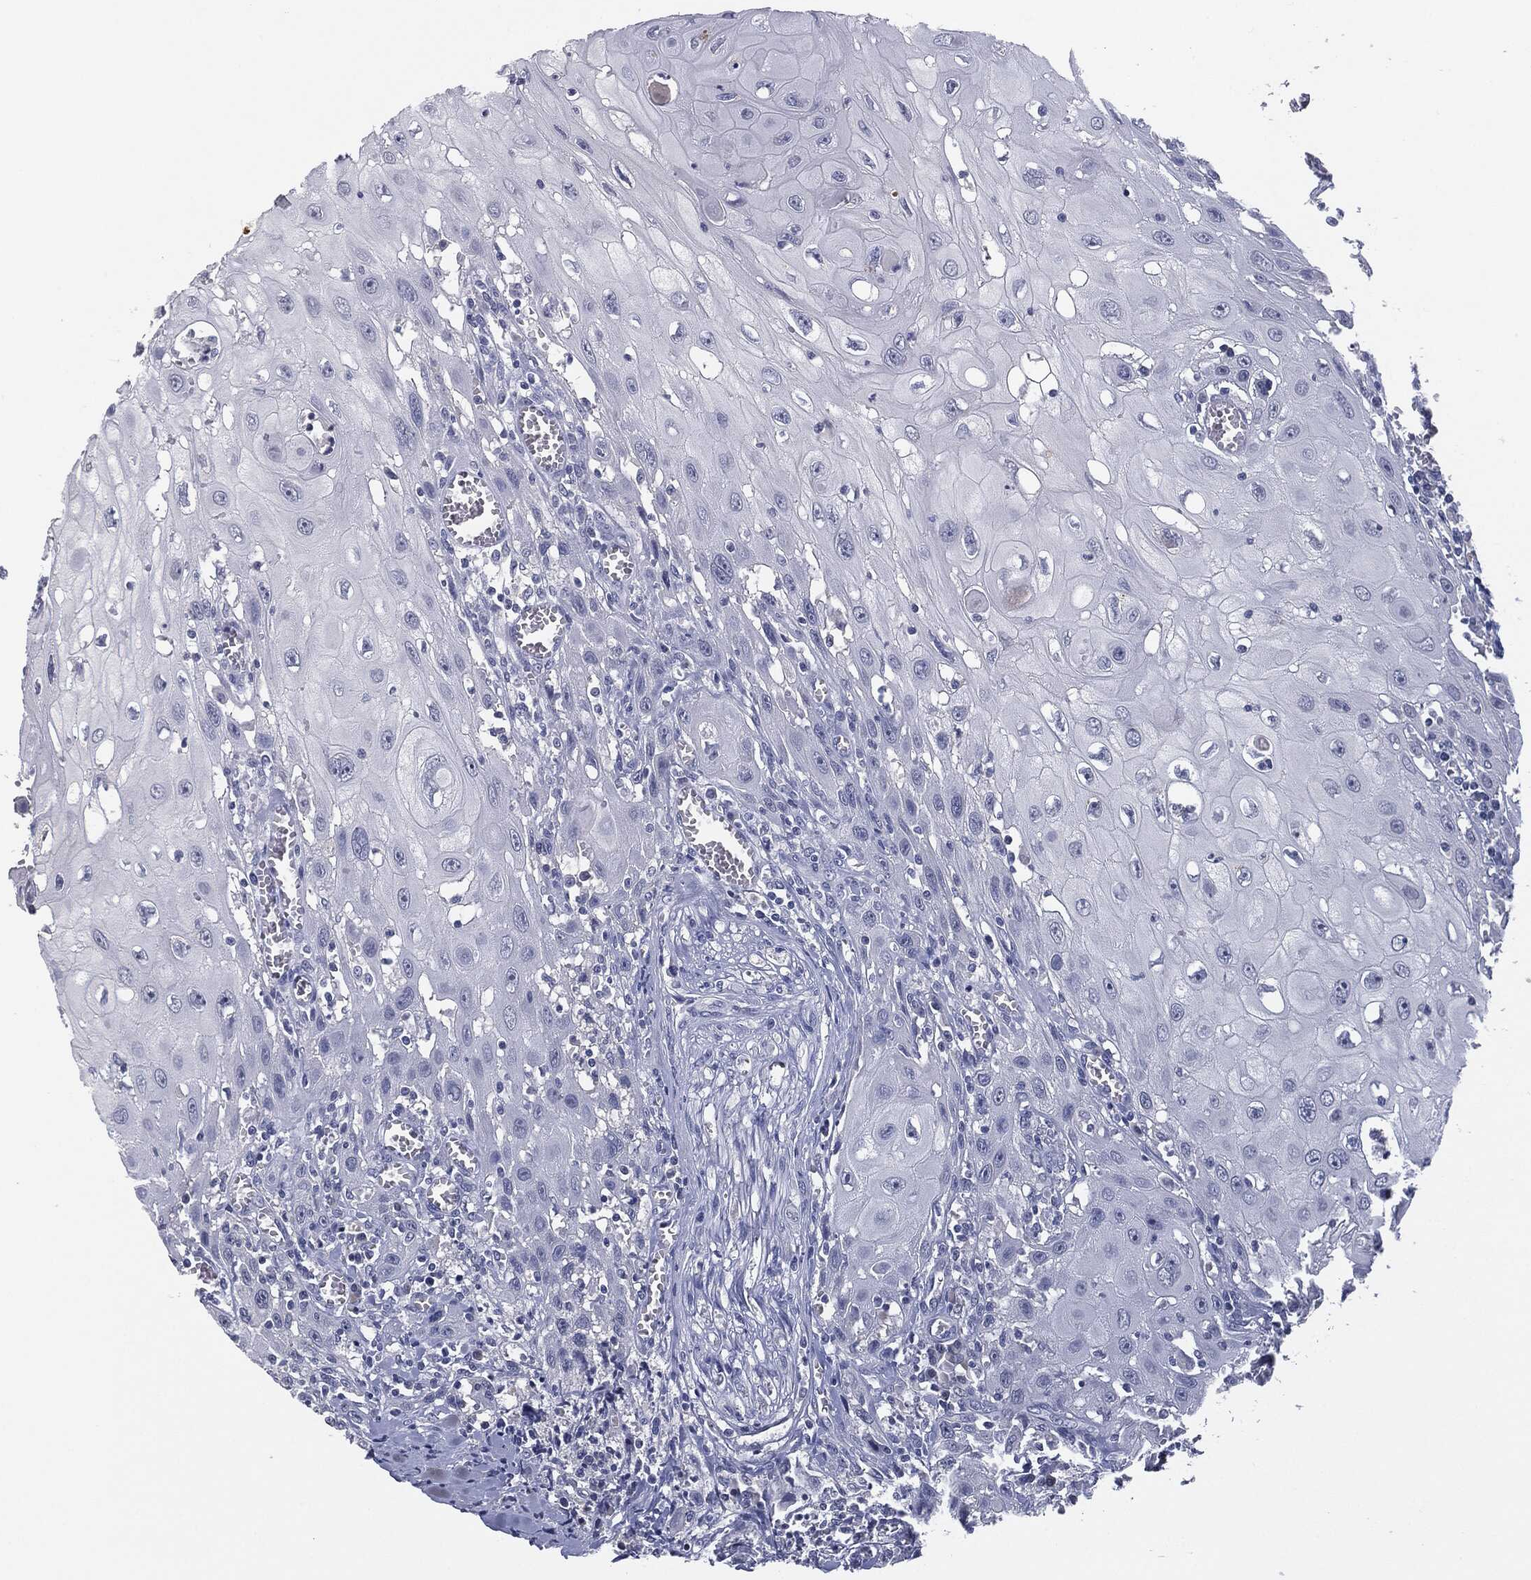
{"staining": {"intensity": "negative", "quantity": "none", "location": "none"}, "tissue": "head and neck cancer", "cell_type": "Tumor cells", "image_type": "cancer", "snomed": [{"axis": "morphology", "description": "Normal tissue, NOS"}, {"axis": "morphology", "description": "Squamous cell carcinoma, NOS"}, {"axis": "topography", "description": "Oral tissue"}, {"axis": "topography", "description": "Head-Neck"}], "caption": "There is no significant staining in tumor cells of head and neck cancer.", "gene": "MUC1", "patient": {"sex": "male", "age": 71}}